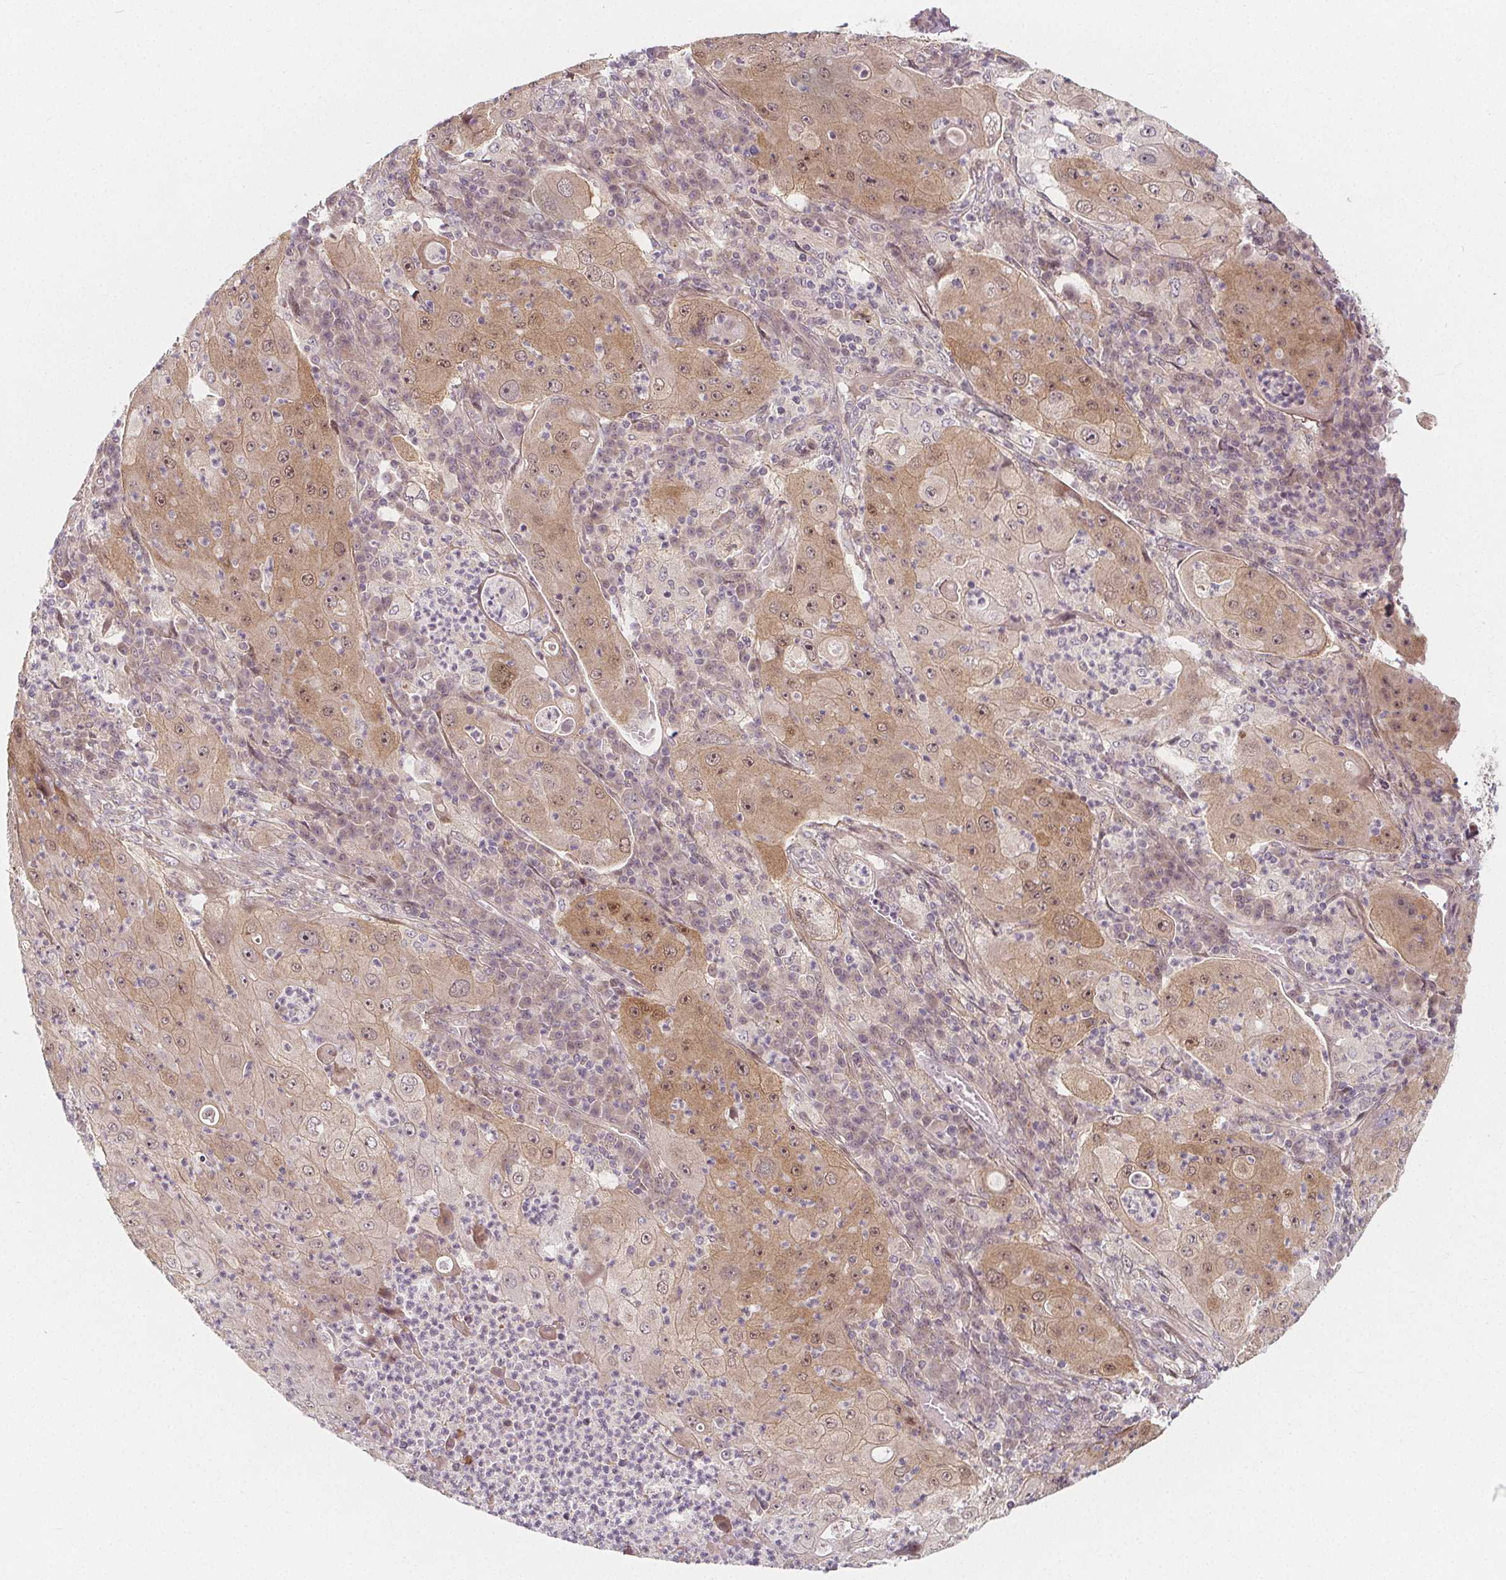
{"staining": {"intensity": "weak", "quantity": ">75%", "location": "cytoplasmic/membranous,nuclear"}, "tissue": "lung cancer", "cell_type": "Tumor cells", "image_type": "cancer", "snomed": [{"axis": "morphology", "description": "Squamous cell carcinoma, NOS"}, {"axis": "topography", "description": "Lung"}], "caption": "Lung squamous cell carcinoma stained for a protein (brown) exhibits weak cytoplasmic/membranous and nuclear positive staining in about >75% of tumor cells.", "gene": "AKT1S1", "patient": {"sex": "female", "age": 59}}